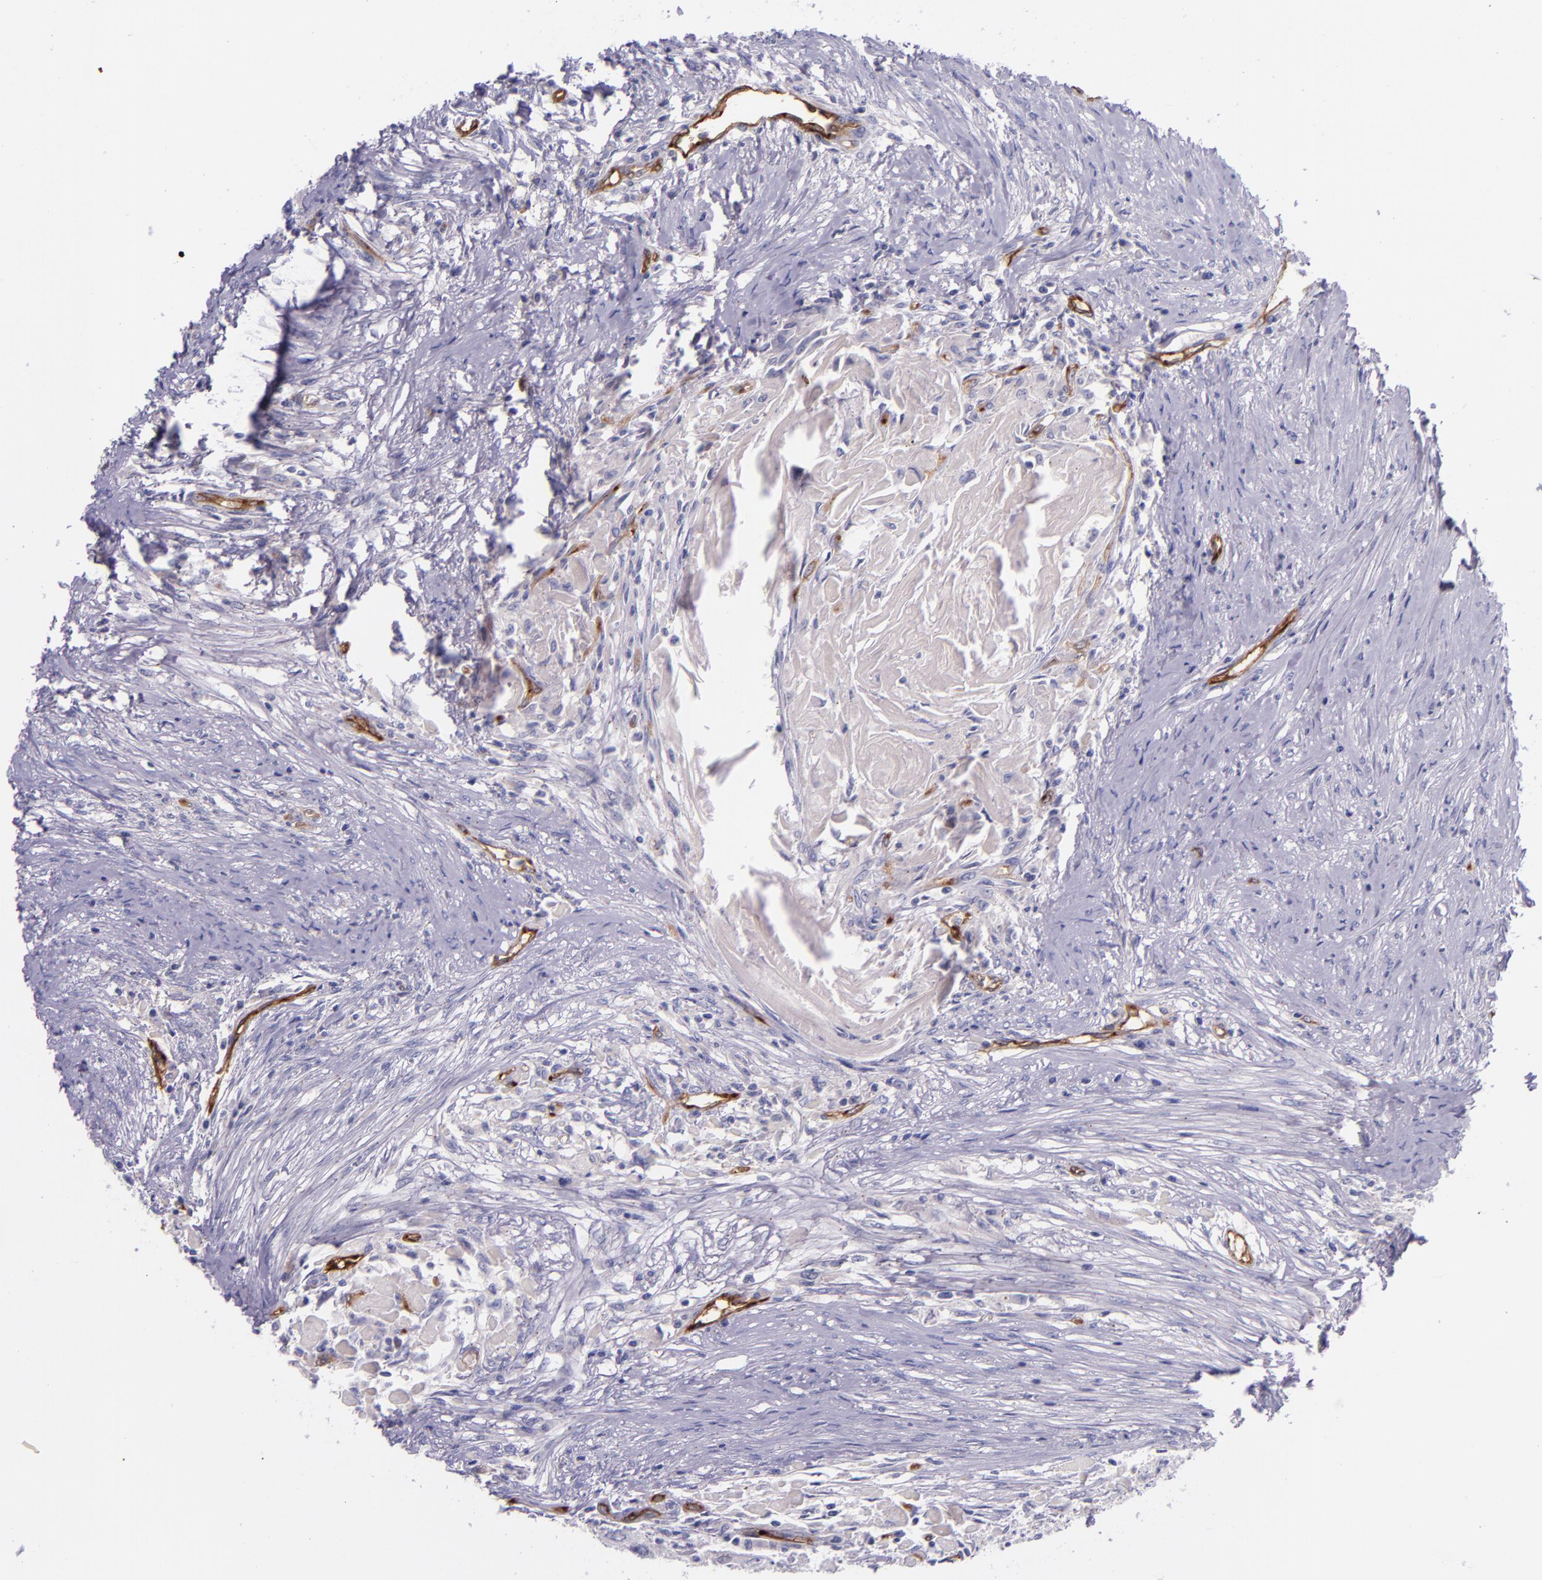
{"staining": {"intensity": "negative", "quantity": "none", "location": "none"}, "tissue": "head and neck cancer", "cell_type": "Tumor cells", "image_type": "cancer", "snomed": [{"axis": "morphology", "description": "Squamous cell carcinoma, NOS"}, {"axis": "topography", "description": "Head-Neck"}], "caption": "High power microscopy histopathology image of an immunohistochemistry (IHC) image of head and neck cancer, revealing no significant positivity in tumor cells. (Brightfield microscopy of DAB (3,3'-diaminobenzidine) IHC at high magnification).", "gene": "NOS3", "patient": {"sex": "male", "age": 64}}